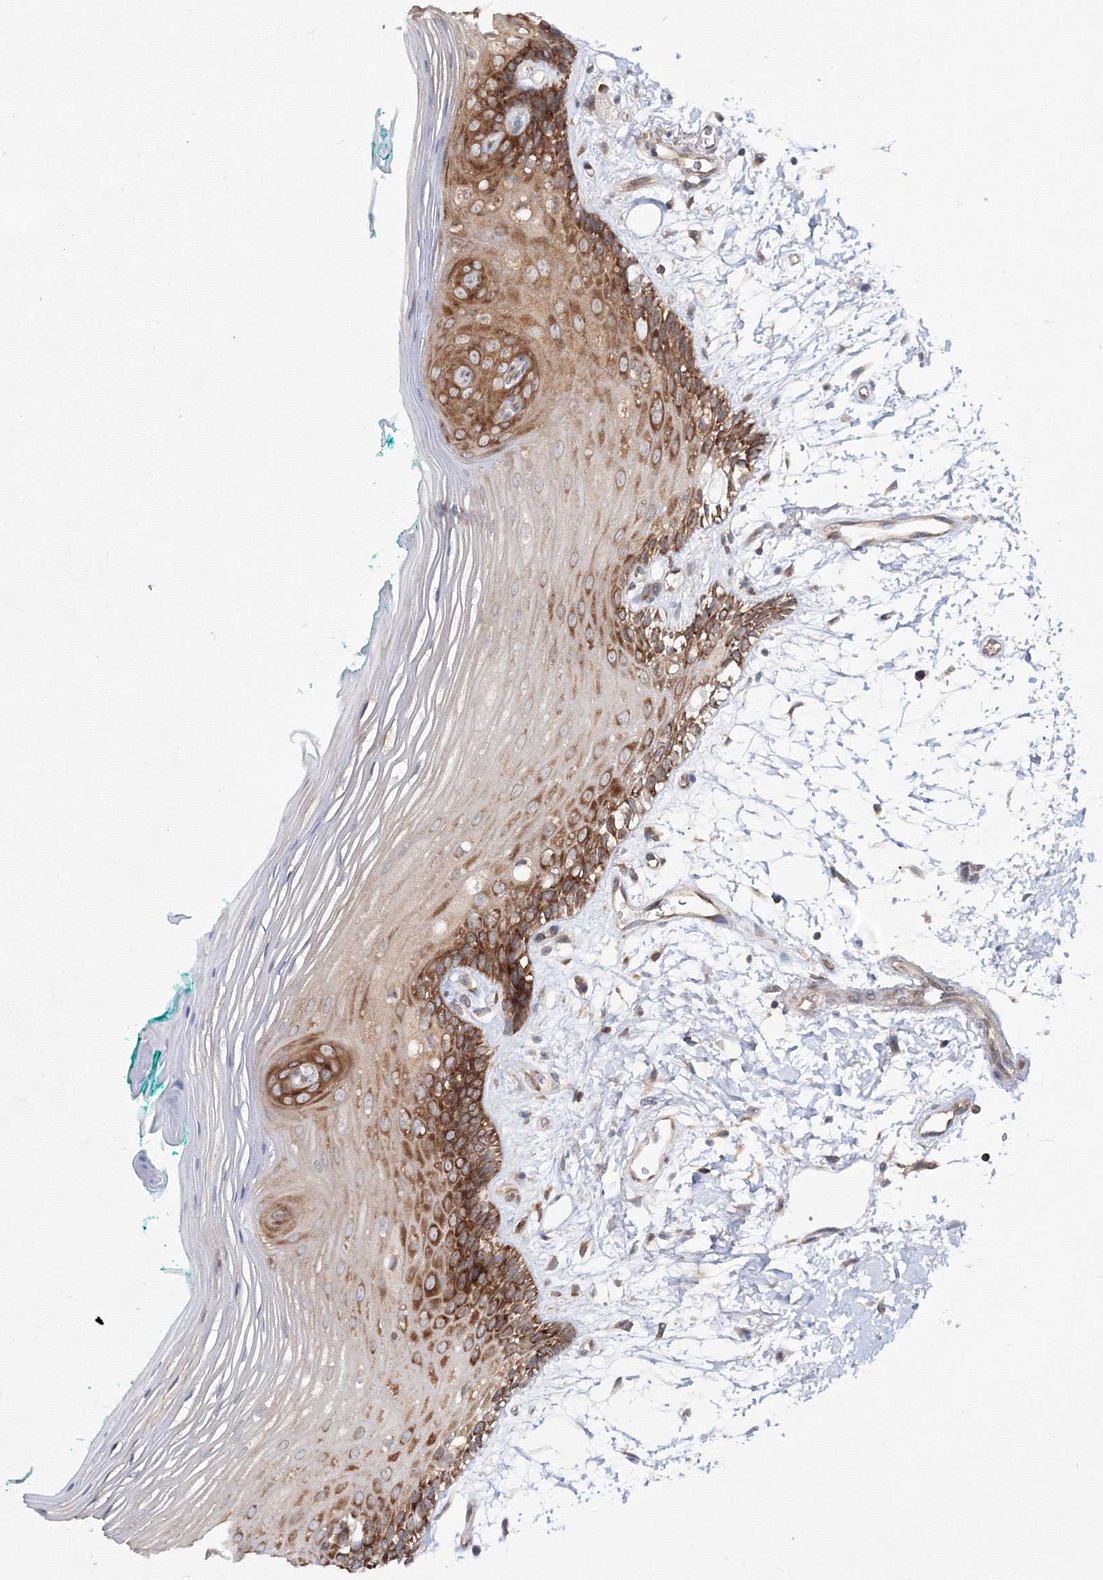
{"staining": {"intensity": "strong", "quantity": "25%-75%", "location": "cytoplasmic/membranous"}, "tissue": "oral mucosa", "cell_type": "Squamous epithelial cells", "image_type": "normal", "snomed": [{"axis": "morphology", "description": "Normal tissue, NOS"}, {"axis": "topography", "description": "Skeletal muscle"}, {"axis": "topography", "description": "Oral tissue"}, {"axis": "topography", "description": "Peripheral nerve tissue"}], "caption": "High-power microscopy captured an immunohistochemistry histopathology image of benign oral mucosa, revealing strong cytoplasmic/membranous positivity in about 25%-75% of squamous epithelial cells.", "gene": "HARS1", "patient": {"sex": "female", "age": 84}}